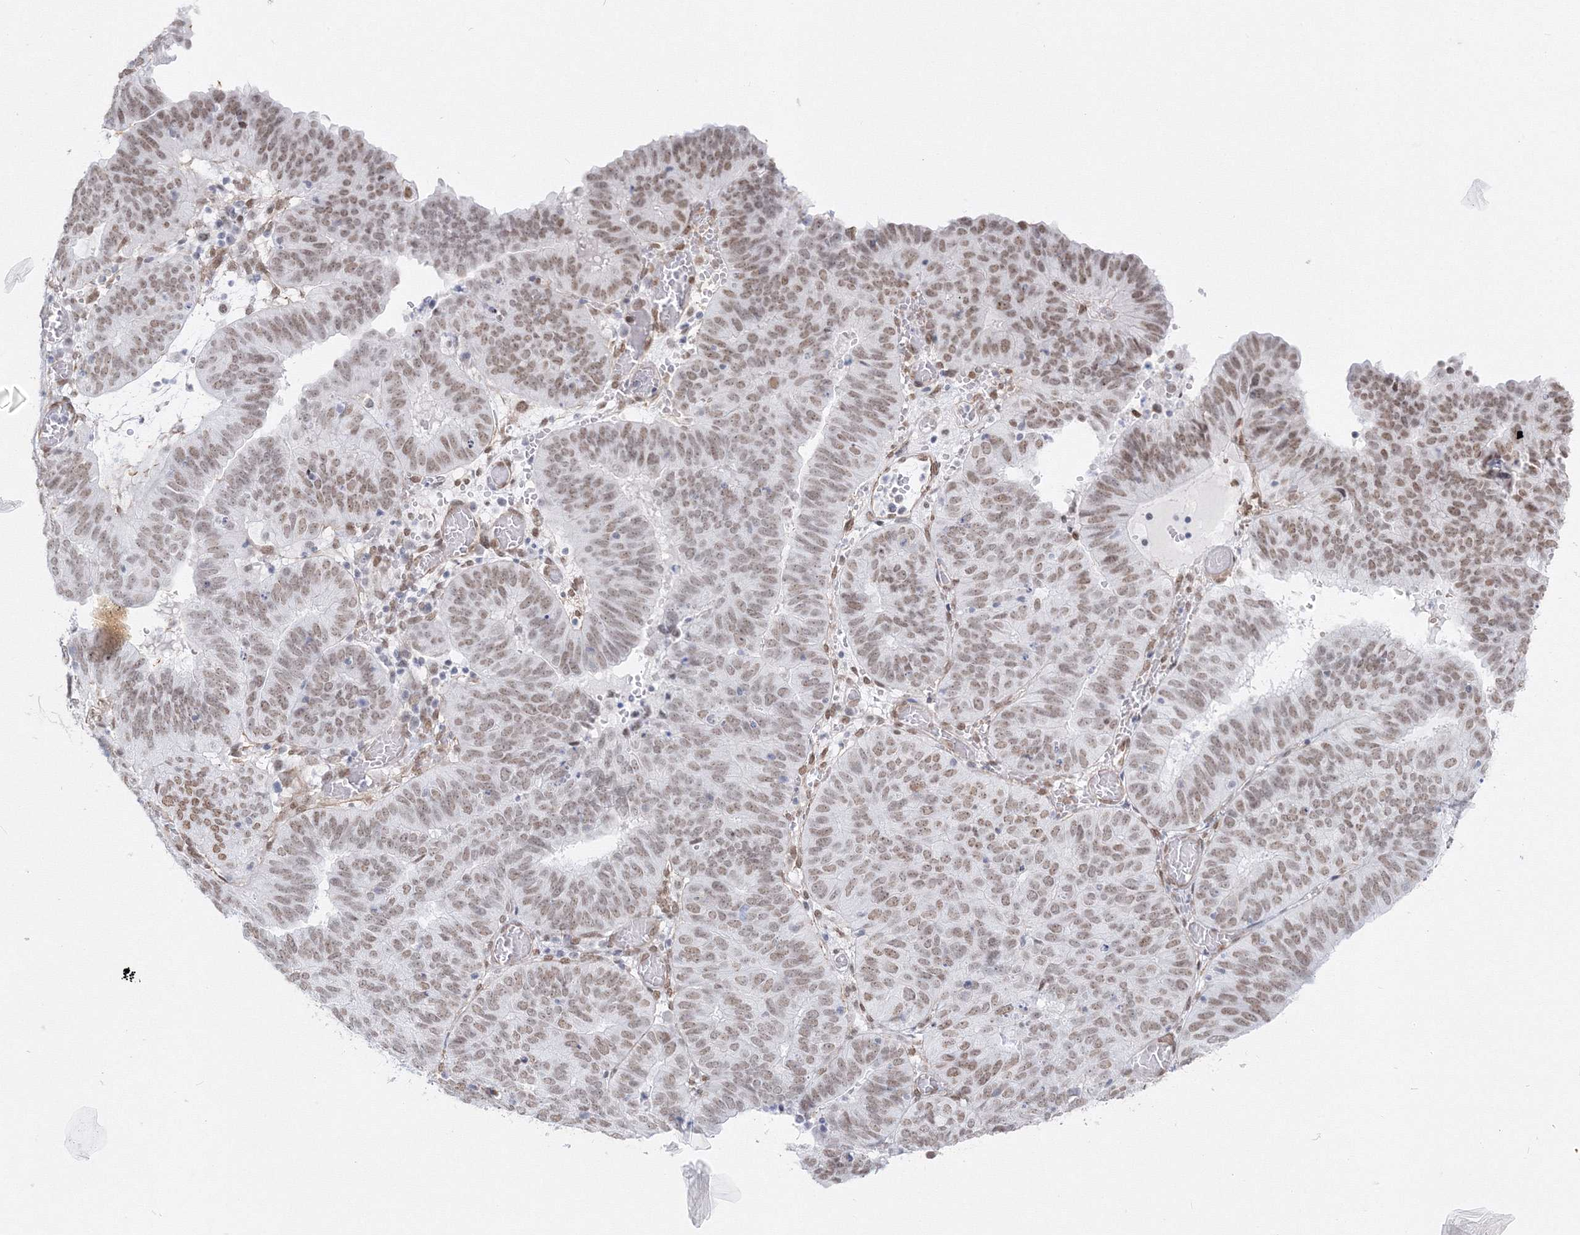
{"staining": {"intensity": "weak", "quantity": ">75%", "location": "nuclear"}, "tissue": "endometrial cancer", "cell_type": "Tumor cells", "image_type": "cancer", "snomed": [{"axis": "morphology", "description": "Adenocarcinoma, NOS"}, {"axis": "topography", "description": "Uterus"}], "caption": "An image of human adenocarcinoma (endometrial) stained for a protein shows weak nuclear brown staining in tumor cells.", "gene": "ZNF638", "patient": {"sex": "female", "age": 77}}